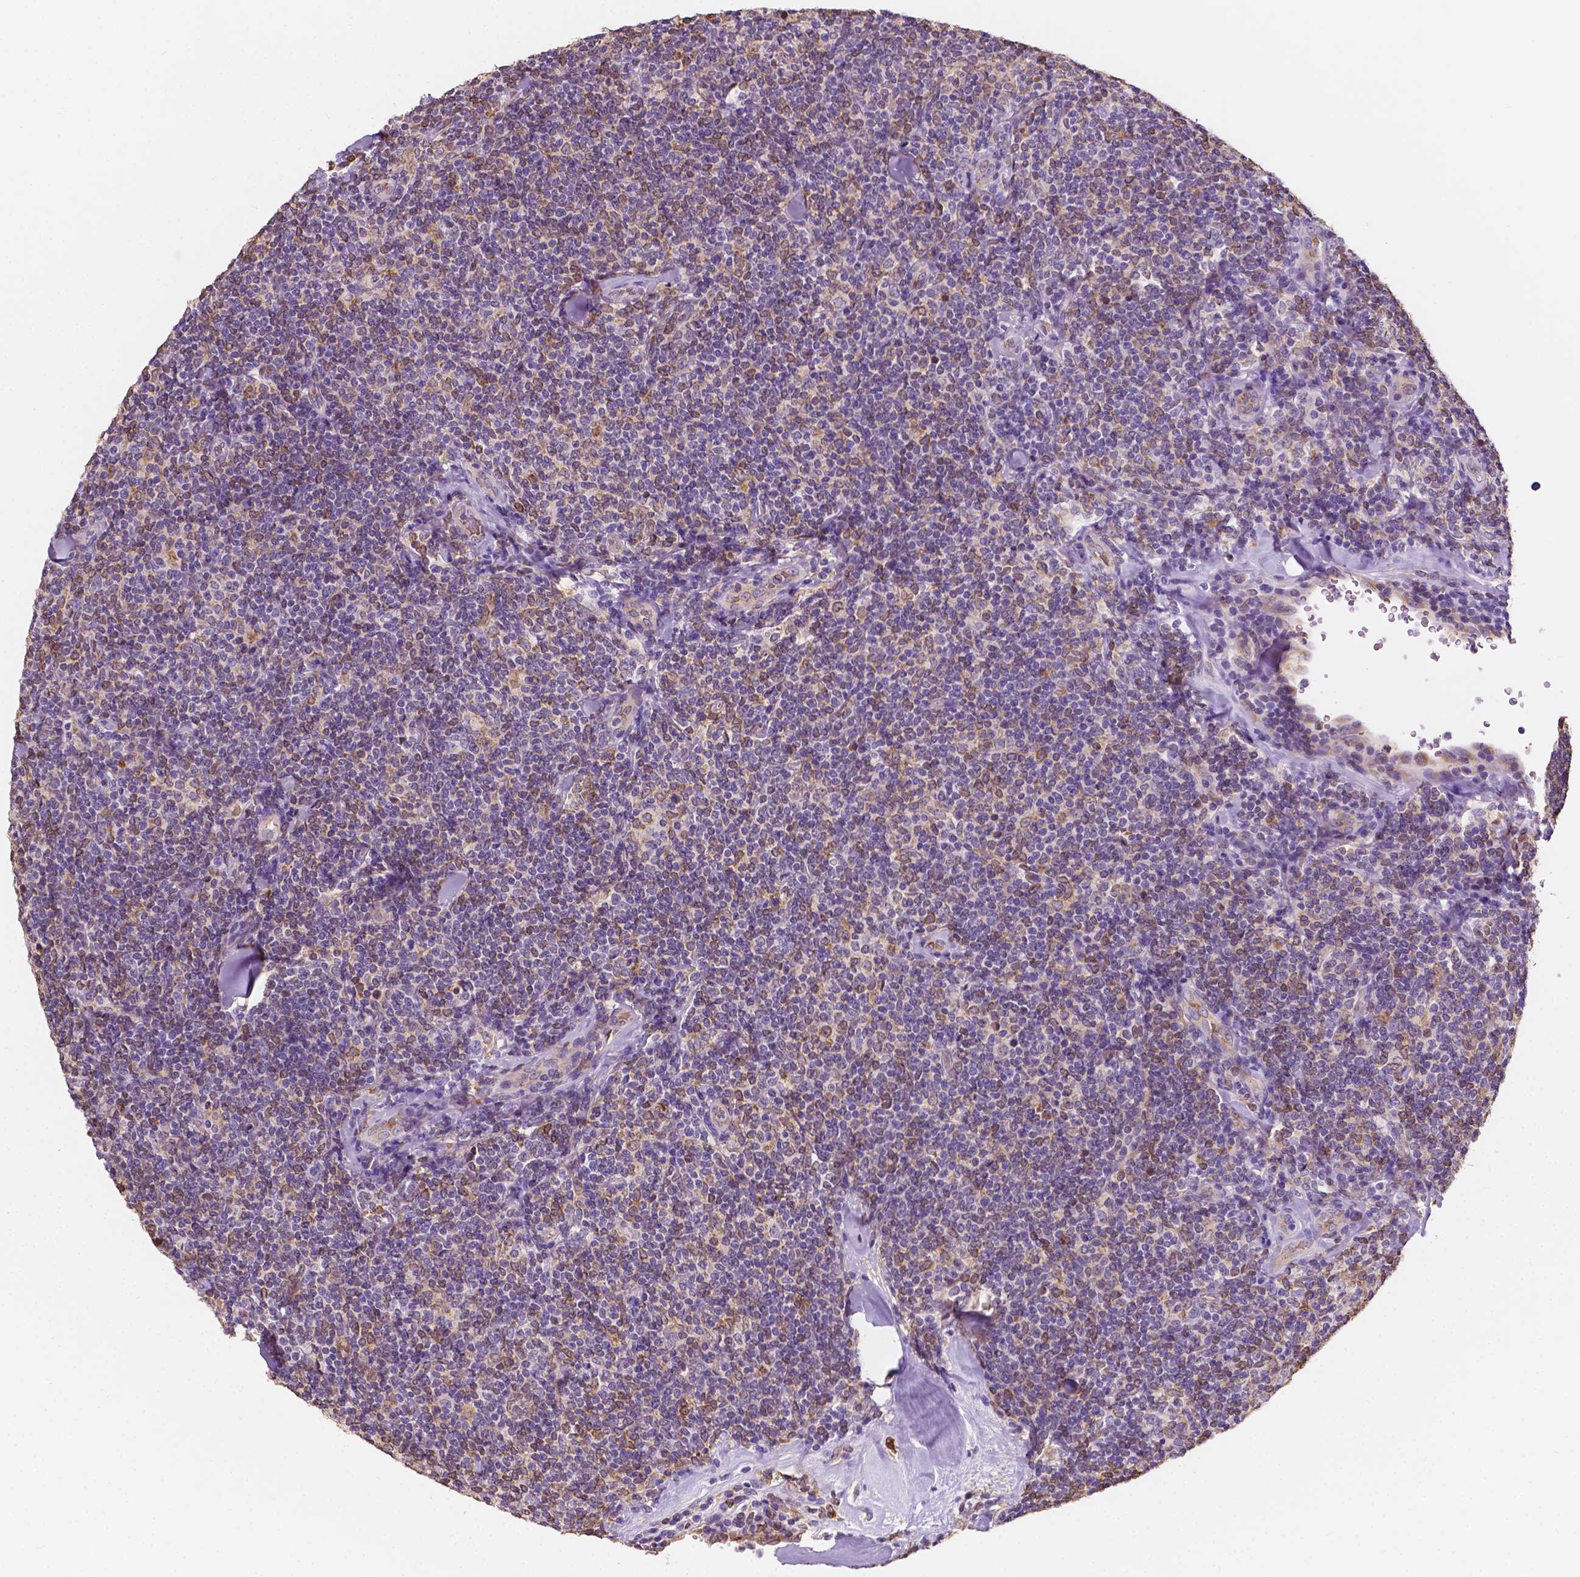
{"staining": {"intensity": "weak", "quantity": "25%-75%", "location": "cytoplasmic/membranous"}, "tissue": "lymphoma", "cell_type": "Tumor cells", "image_type": "cancer", "snomed": [{"axis": "morphology", "description": "Malignant lymphoma, non-Hodgkin's type, Low grade"}, {"axis": "topography", "description": "Lymph node"}], "caption": "The histopathology image displays a brown stain indicating the presence of a protein in the cytoplasmic/membranous of tumor cells in low-grade malignant lymphoma, non-Hodgkin's type.", "gene": "SLC22A4", "patient": {"sex": "female", "age": 56}}